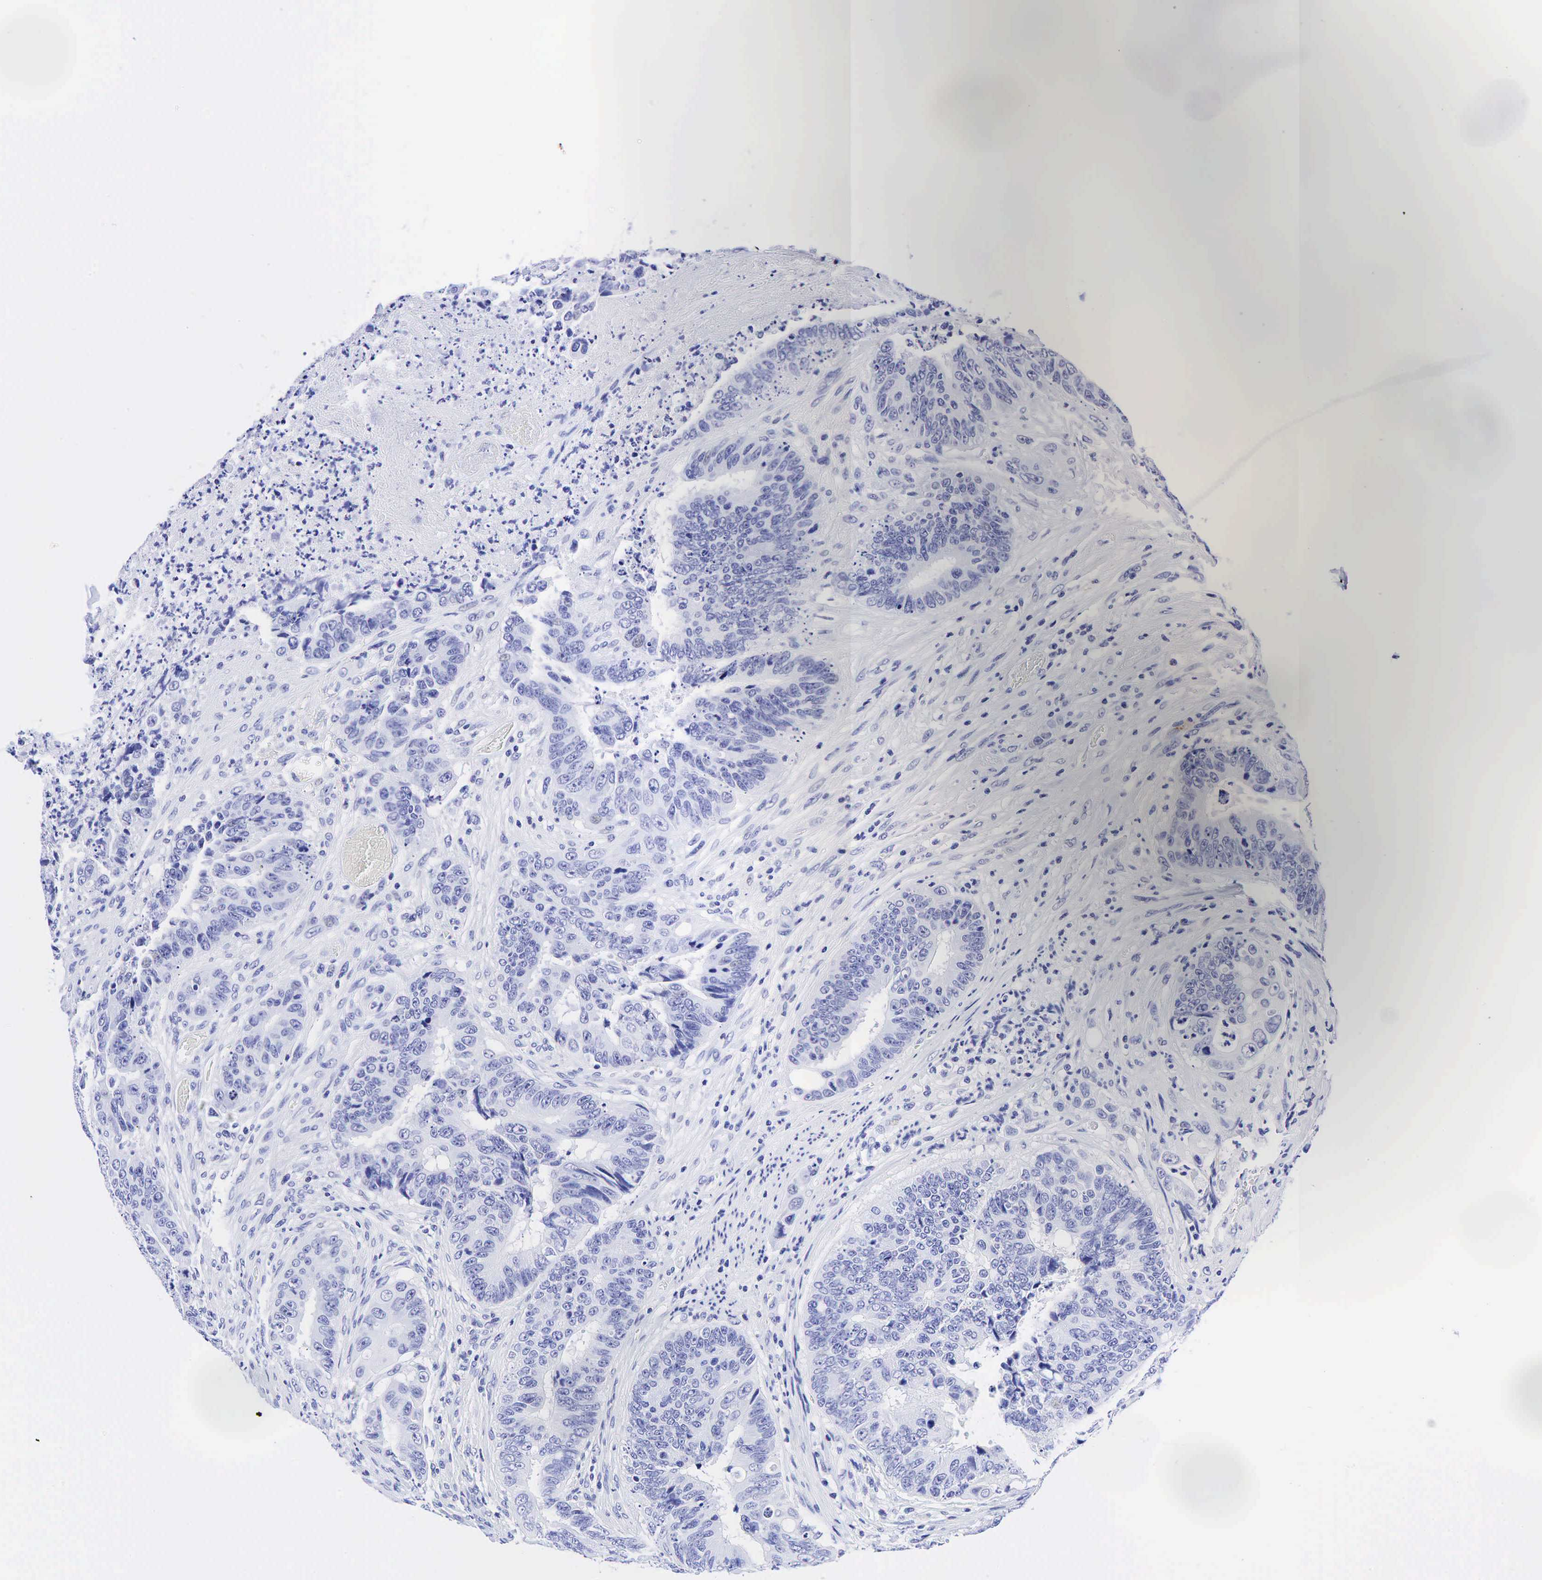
{"staining": {"intensity": "negative", "quantity": "none", "location": "none"}, "tissue": "colorectal cancer", "cell_type": "Tumor cells", "image_type": "cancer", "snomed": [{"axis": "morphology", "description": "Adenocarcinoma, NOS"}, {"axis": "topography", "description": "Rectum"}], "caption": "Tumor cells show no significant expression in colorectal cancer. (Stains: DAB IHC with hematoxylin counter stain, Microscopy: brightfield microscopy at high magnification).", "gene": "CHGA", "patient": {"sex": "female", "age": 65}}